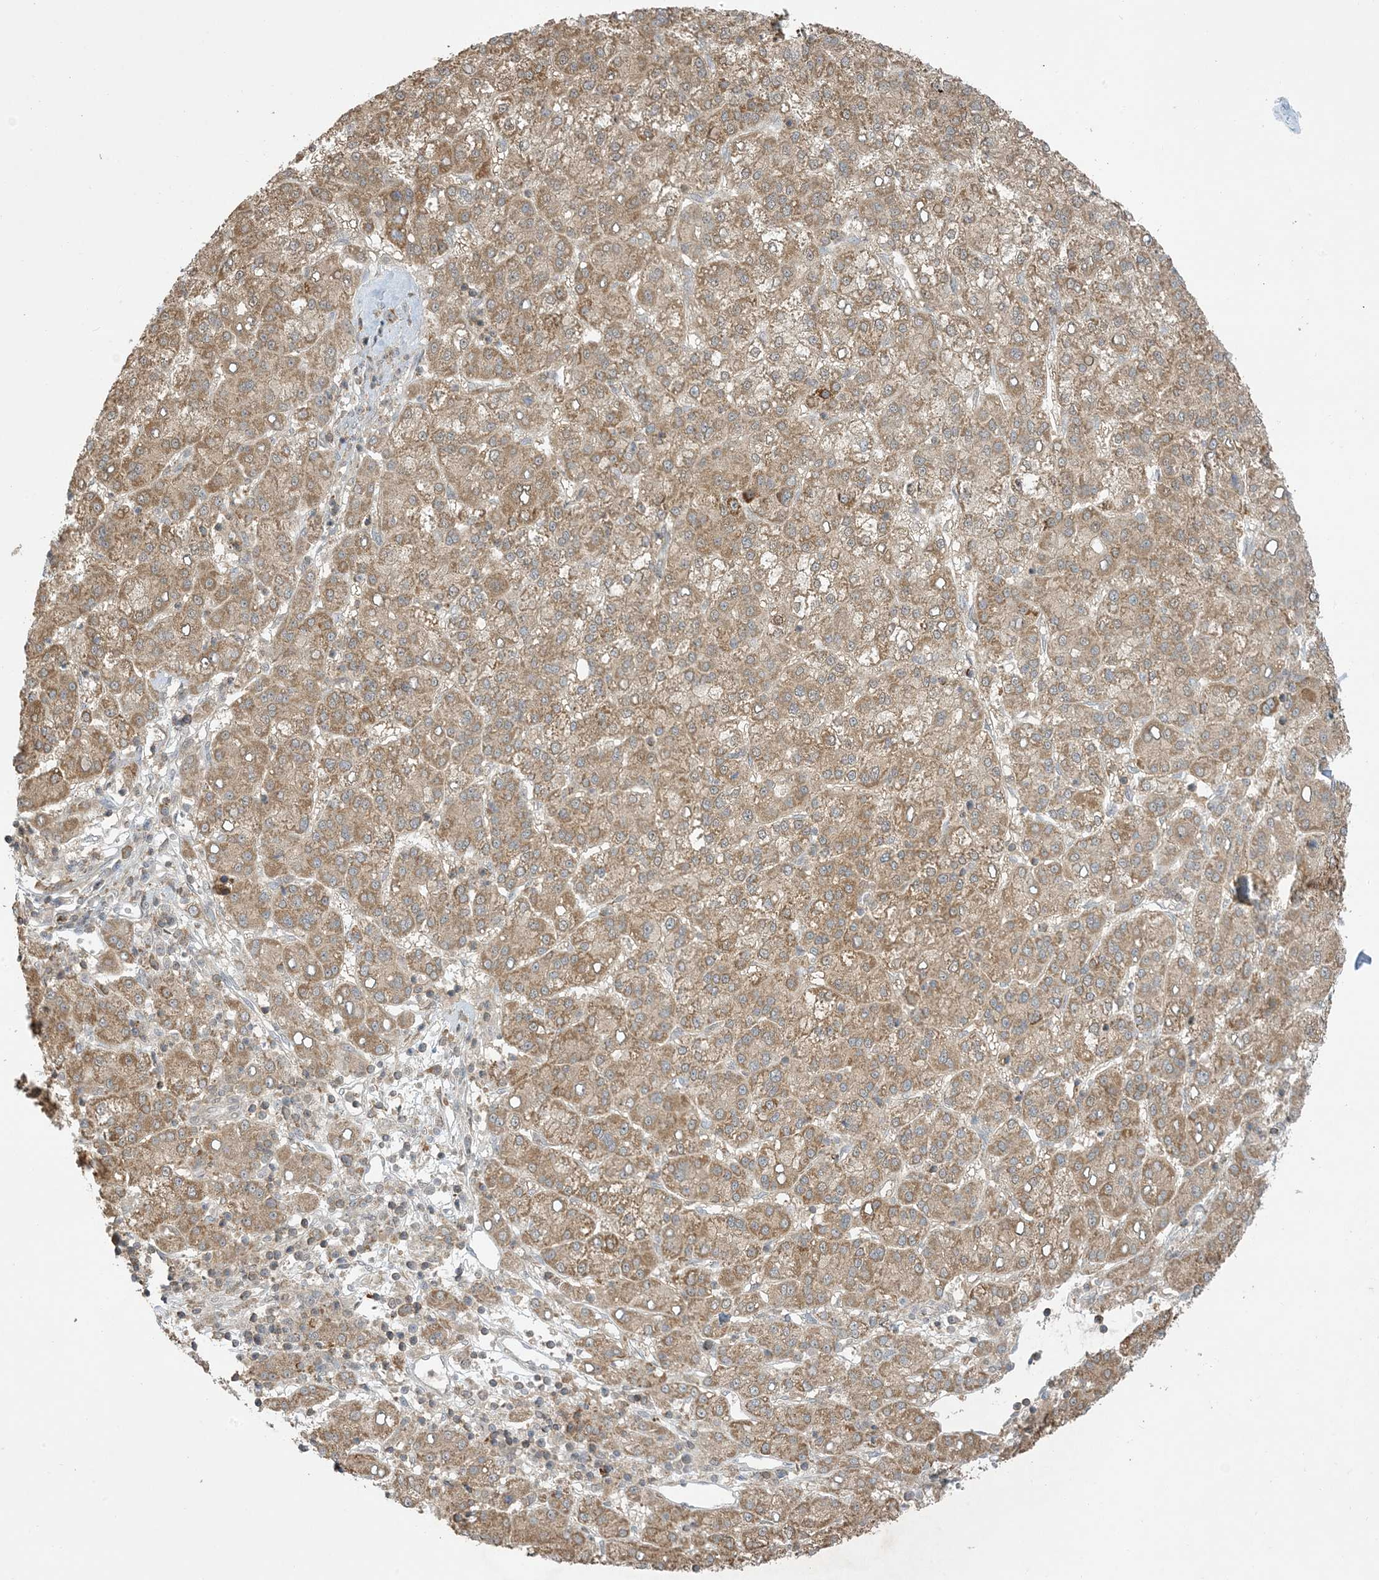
{"staining": {"intensity": "moderate", "quantity": ">75%", "location": "cytoplasmic/membranous"}, "tissue": "liver cancer", "cell_type": "Tumor cells", "image_type": "cancer", "snomed": [{"axis": "morphology", "description": "Carcinoma, Hepatocellular, NOS"}, {"axis": "topography", "description": "Liver"}], "caption": "Immunohistochemical staining of liver hepatocellular carcinoma exhibits medium levels of moderate cytoplasmic/membranous expression in approximately >75% of tumor cells.", "gene": "PHLDB2", "patient": {"sex": "female", "age": 58}}